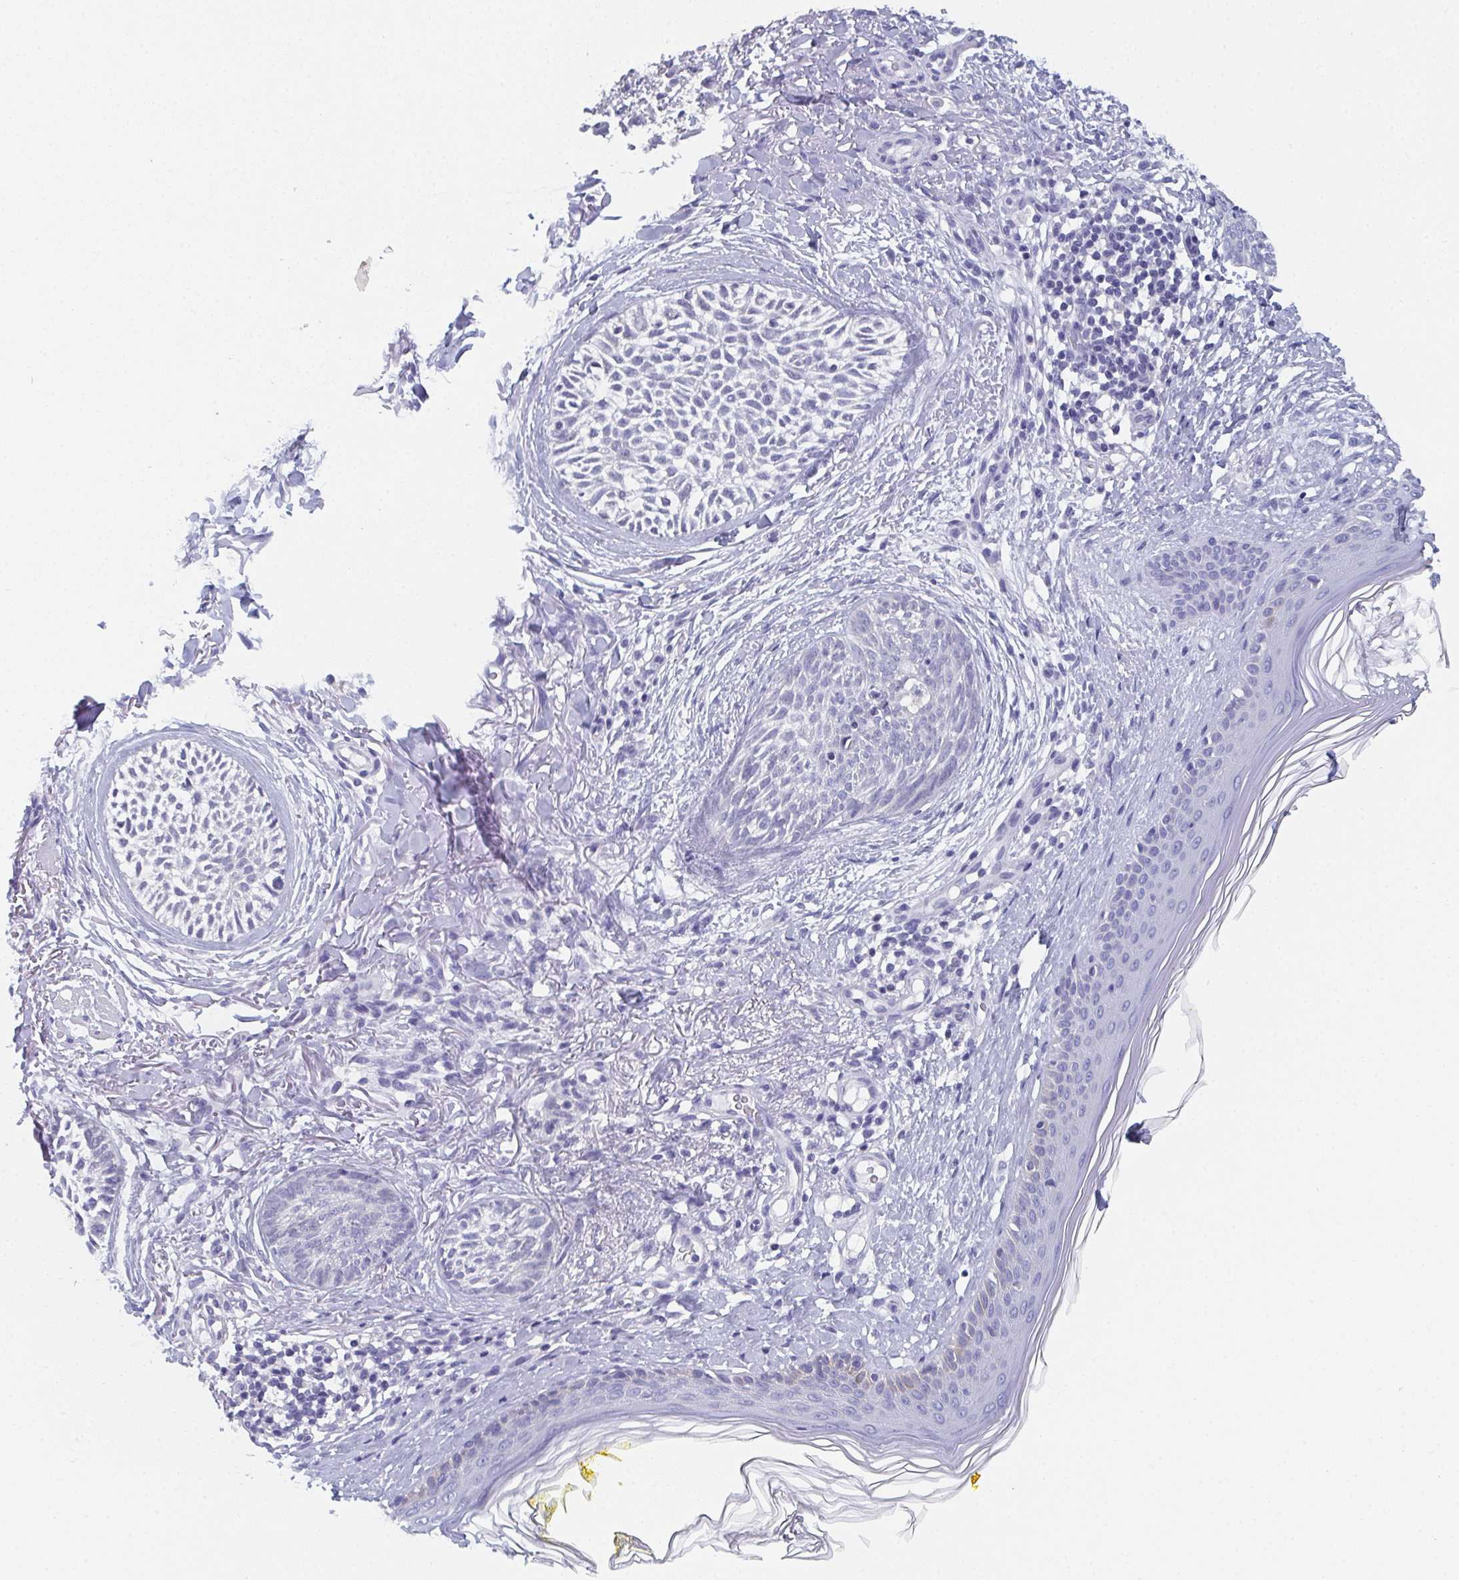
{"staining": {"intensity": "negative", "quantity": "none", "location": "none"}, "tissue": "skin cancer", "cell_type": "Tumor cells", "image_type": "cancer", "snomed": [{"axis": "morphology", "description": "Basal cell carcinoma"}, {"axis": "topography", "description": "Skin"}], "caption": "Protein analysis of skin cancer (basal cell carcinoma) displays no significant positivity in tumor cells.", "gene": "DYDC2", "patient": {"sex": "female", "age": 68}}